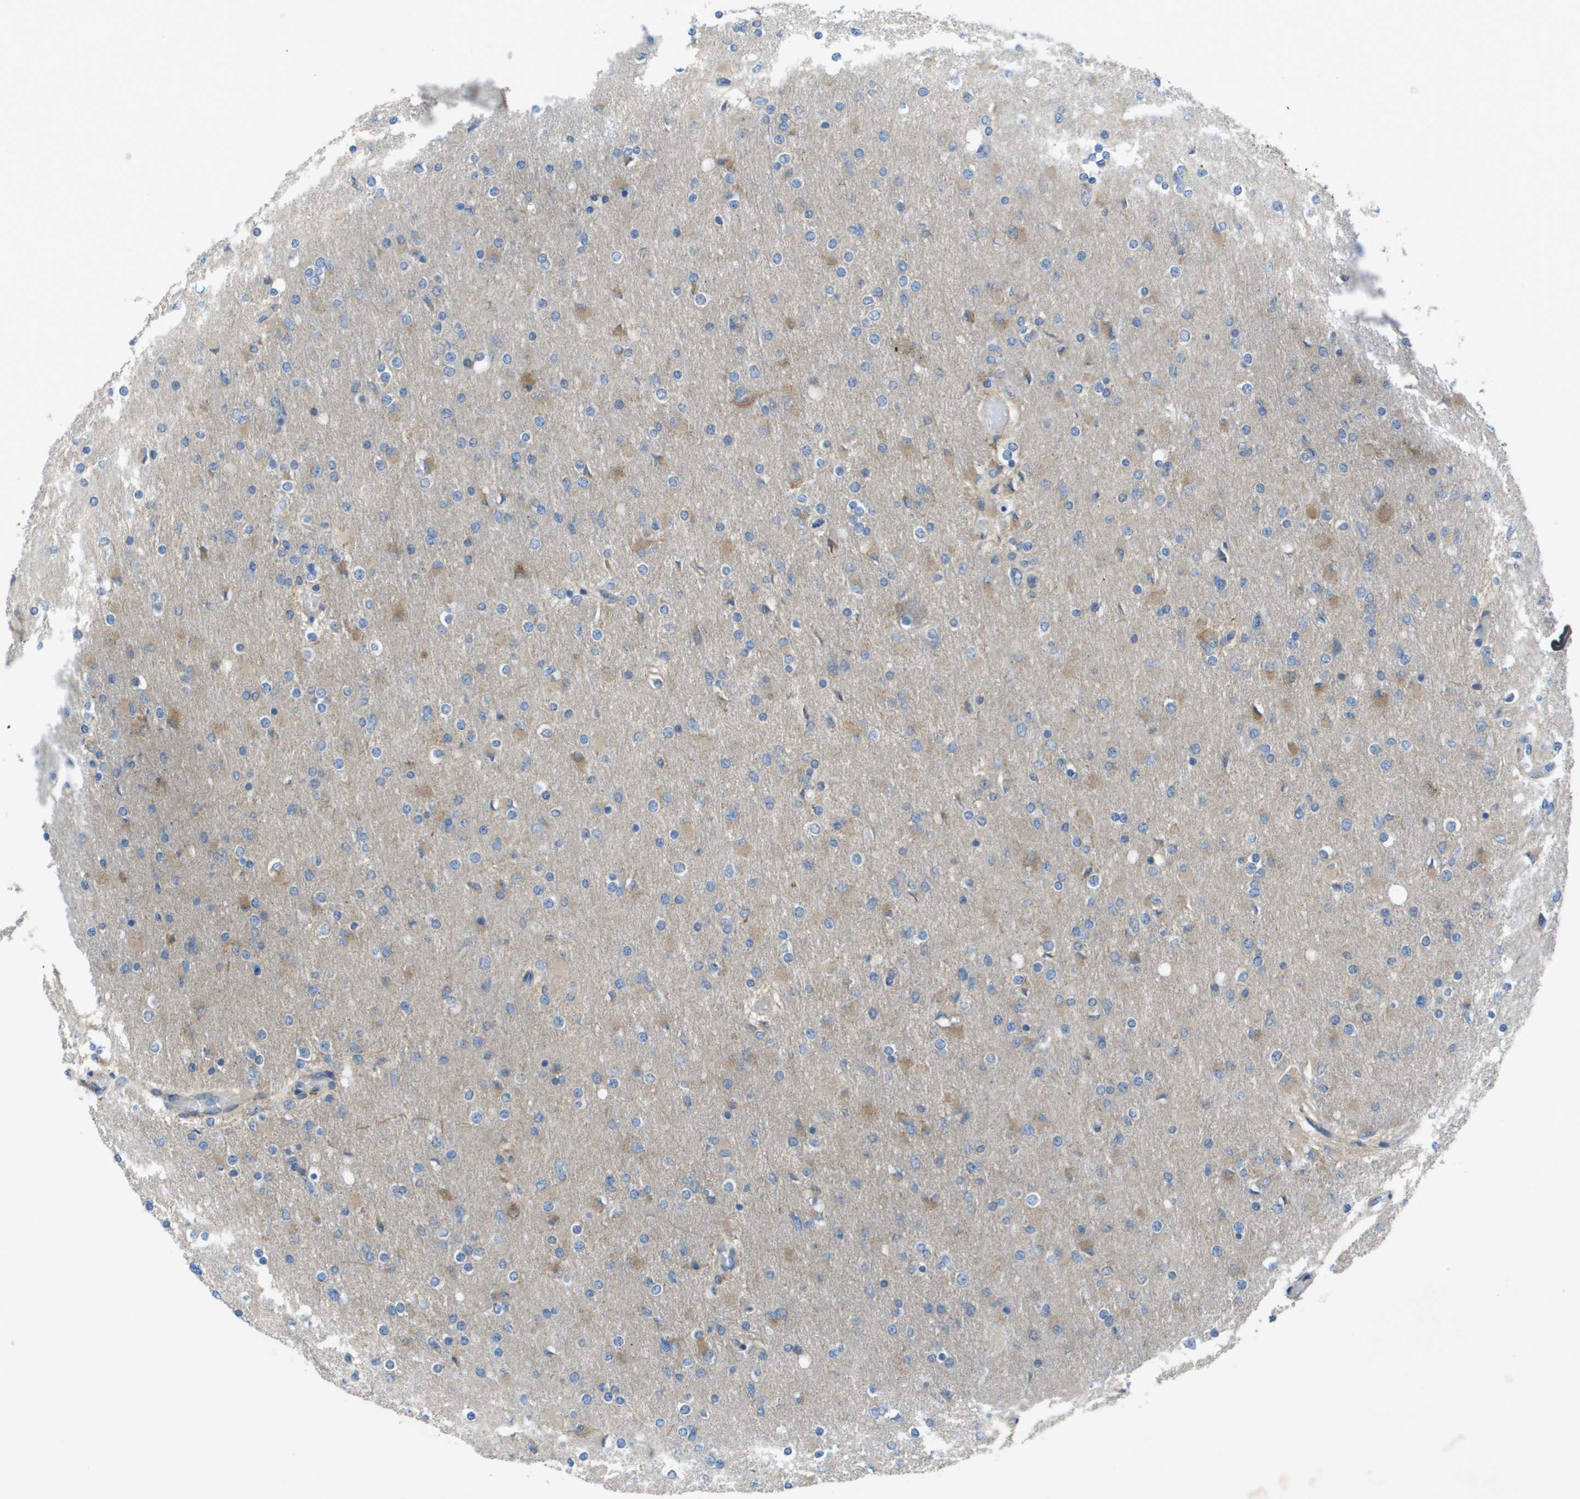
{"staining": {"intensity": "negative", "quantity": "none", "location": "none"}, "tissue": "glioma", "cell_type": "Tumor cells", "image_type": "cancer", "snomed": [{"axis": "morphology", "description": "Glioma, malignant, High grade"}, {"axis": "topography", "description": "Cerebral cortex"}], "caption": "A histopathology image of malignant glioma (high-grade) stained for a protein exhibits no brown staining in tumor cells.", "gene": "CLCN2", "patient": {"sex": "female", "age": 36}}